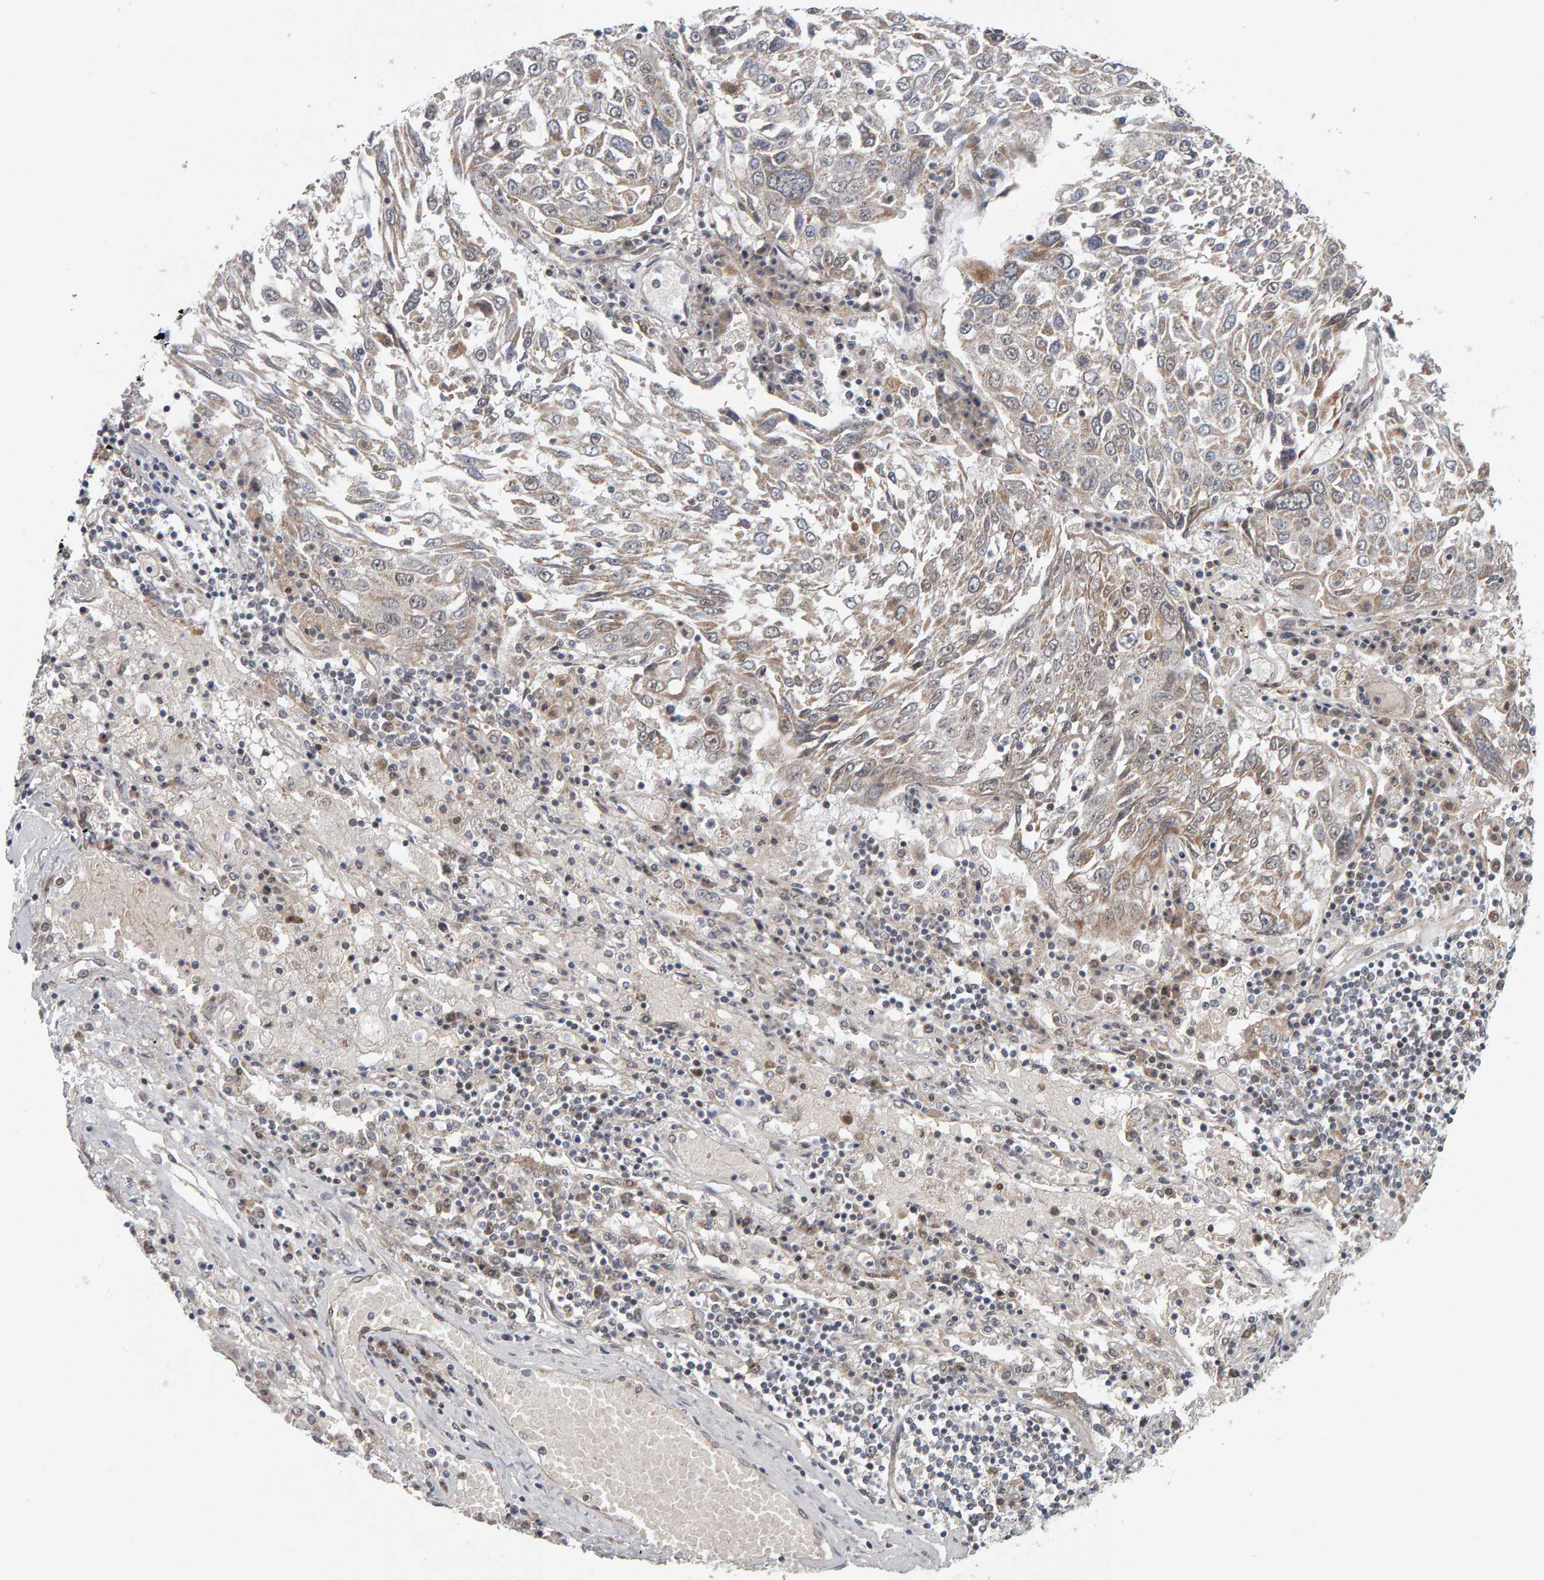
{"staining": {"intensity": "weak", "quantity": ">75%", "location": "cytoplasmic/membranous"}, "tissue": "lung cancer", "cell_type": "Tumor cells", "image_type": "cancer", "snomed": [{"axis": "morphology", "description": "Squamous cell carcinoma, NOS"}, {"axis": "topography", "description": "Lung"}], "caption": "A micrograph showing weak cytoplasmic/membranous positivity in approximately >75% of tumor cells in lung squamous cell carcinoma, as visualized by brown immunohistochemical staining.", "gene": "DAP3", "patient": {"sex": "male", "age": 65}}